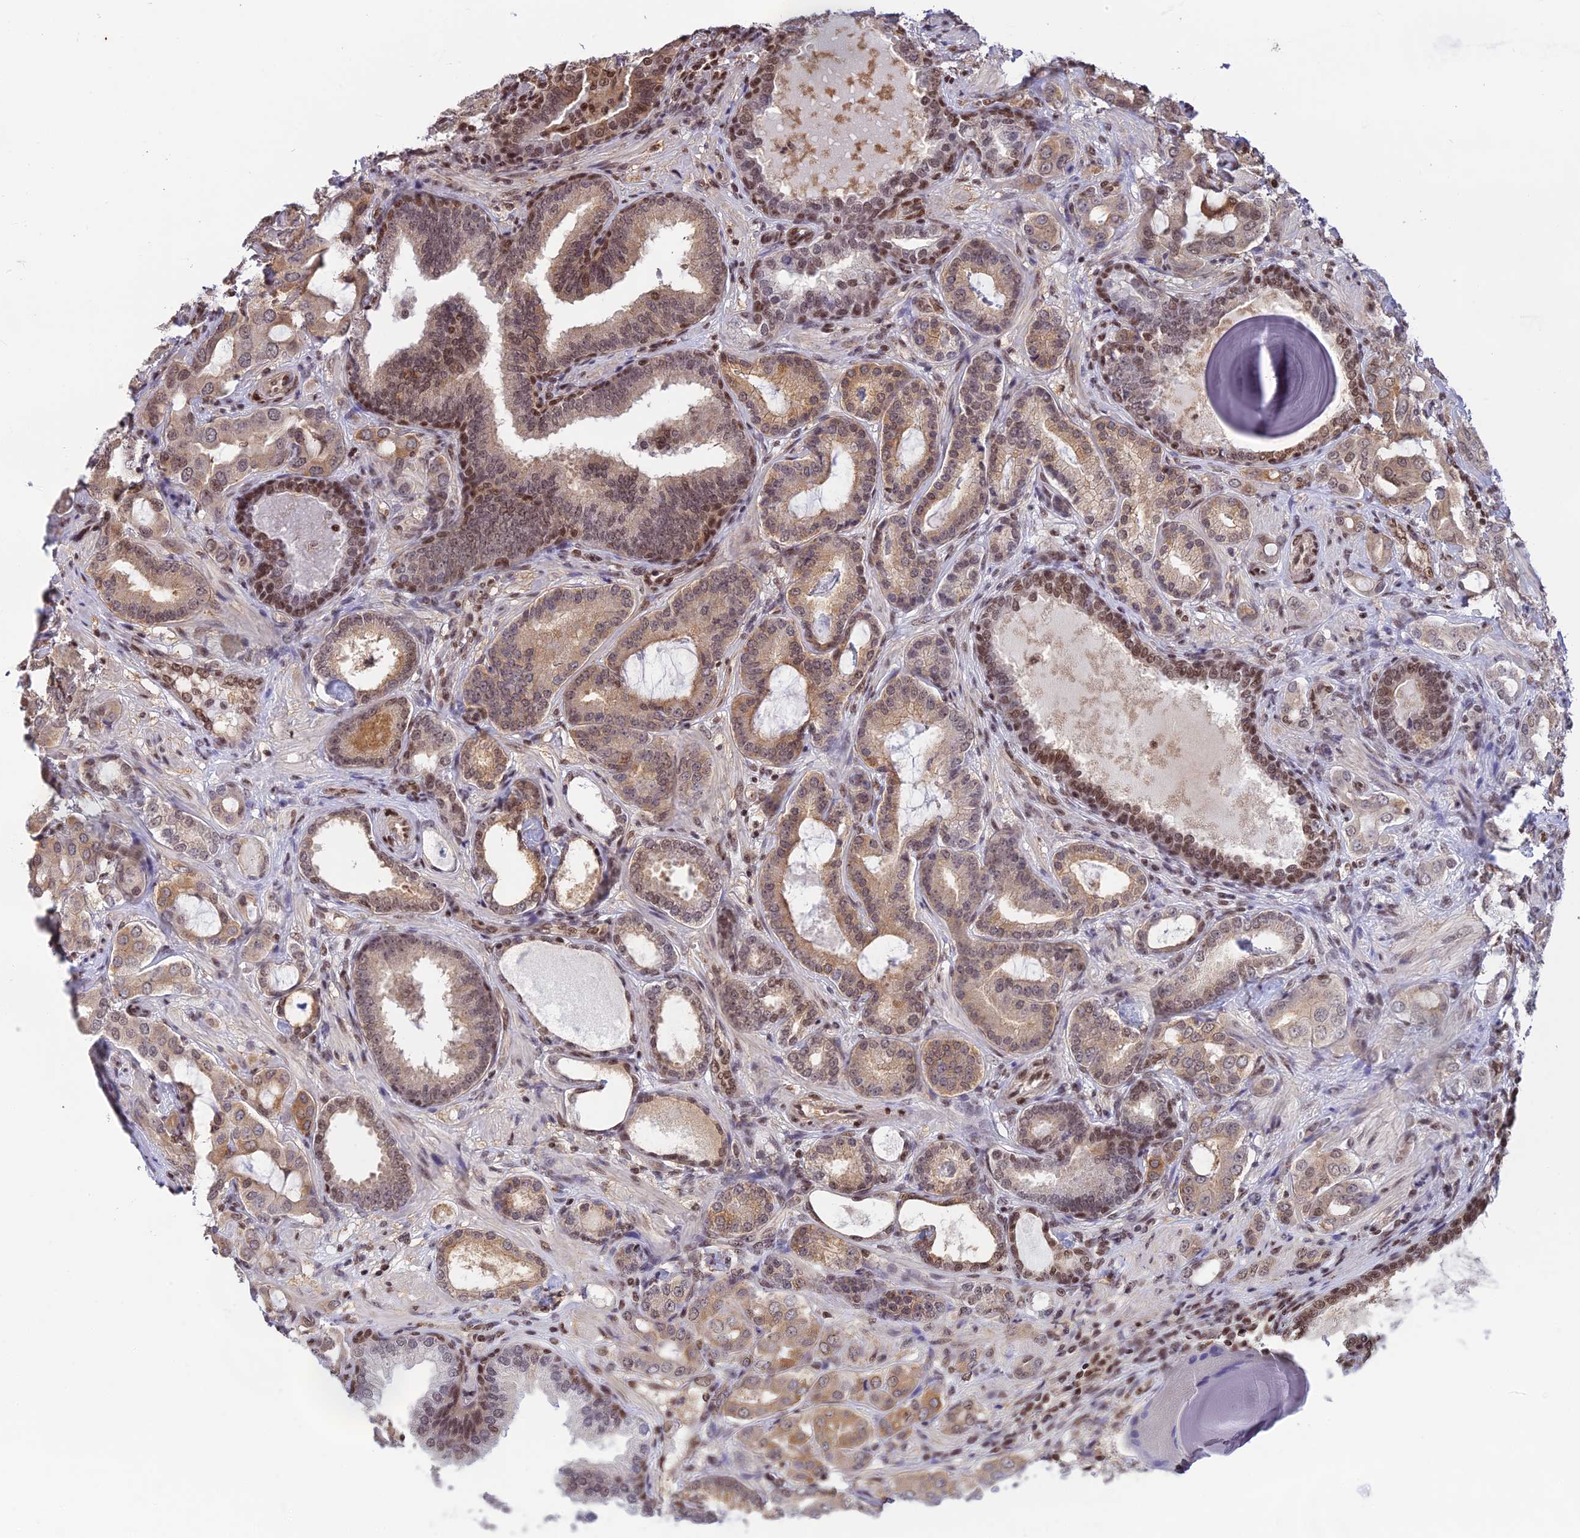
{"staining": {"intensity": "moderate", "quantity": ">75%", "location": "cytoplasmic/membranous,nuclear"}, "tissue": "prostate cancer", "cell_type": "Tumor cells", "image_type": "cancer", "snomed": [{"axis": "morphology", "description": "Adenocarcinoma, Low grade"}, {"axis": "topography", "description": "Prostate"}], "caption": "Immunohistochemistry (IHC) (DAB) staining of human prostate adenocarcinoma (low-grade) shows moderate cytoplasmic/membranous and nuclear protein staining in about >75% of tumor cells.", "gene": "THAP11", "patient": {"sex": "male", "age": 57}}